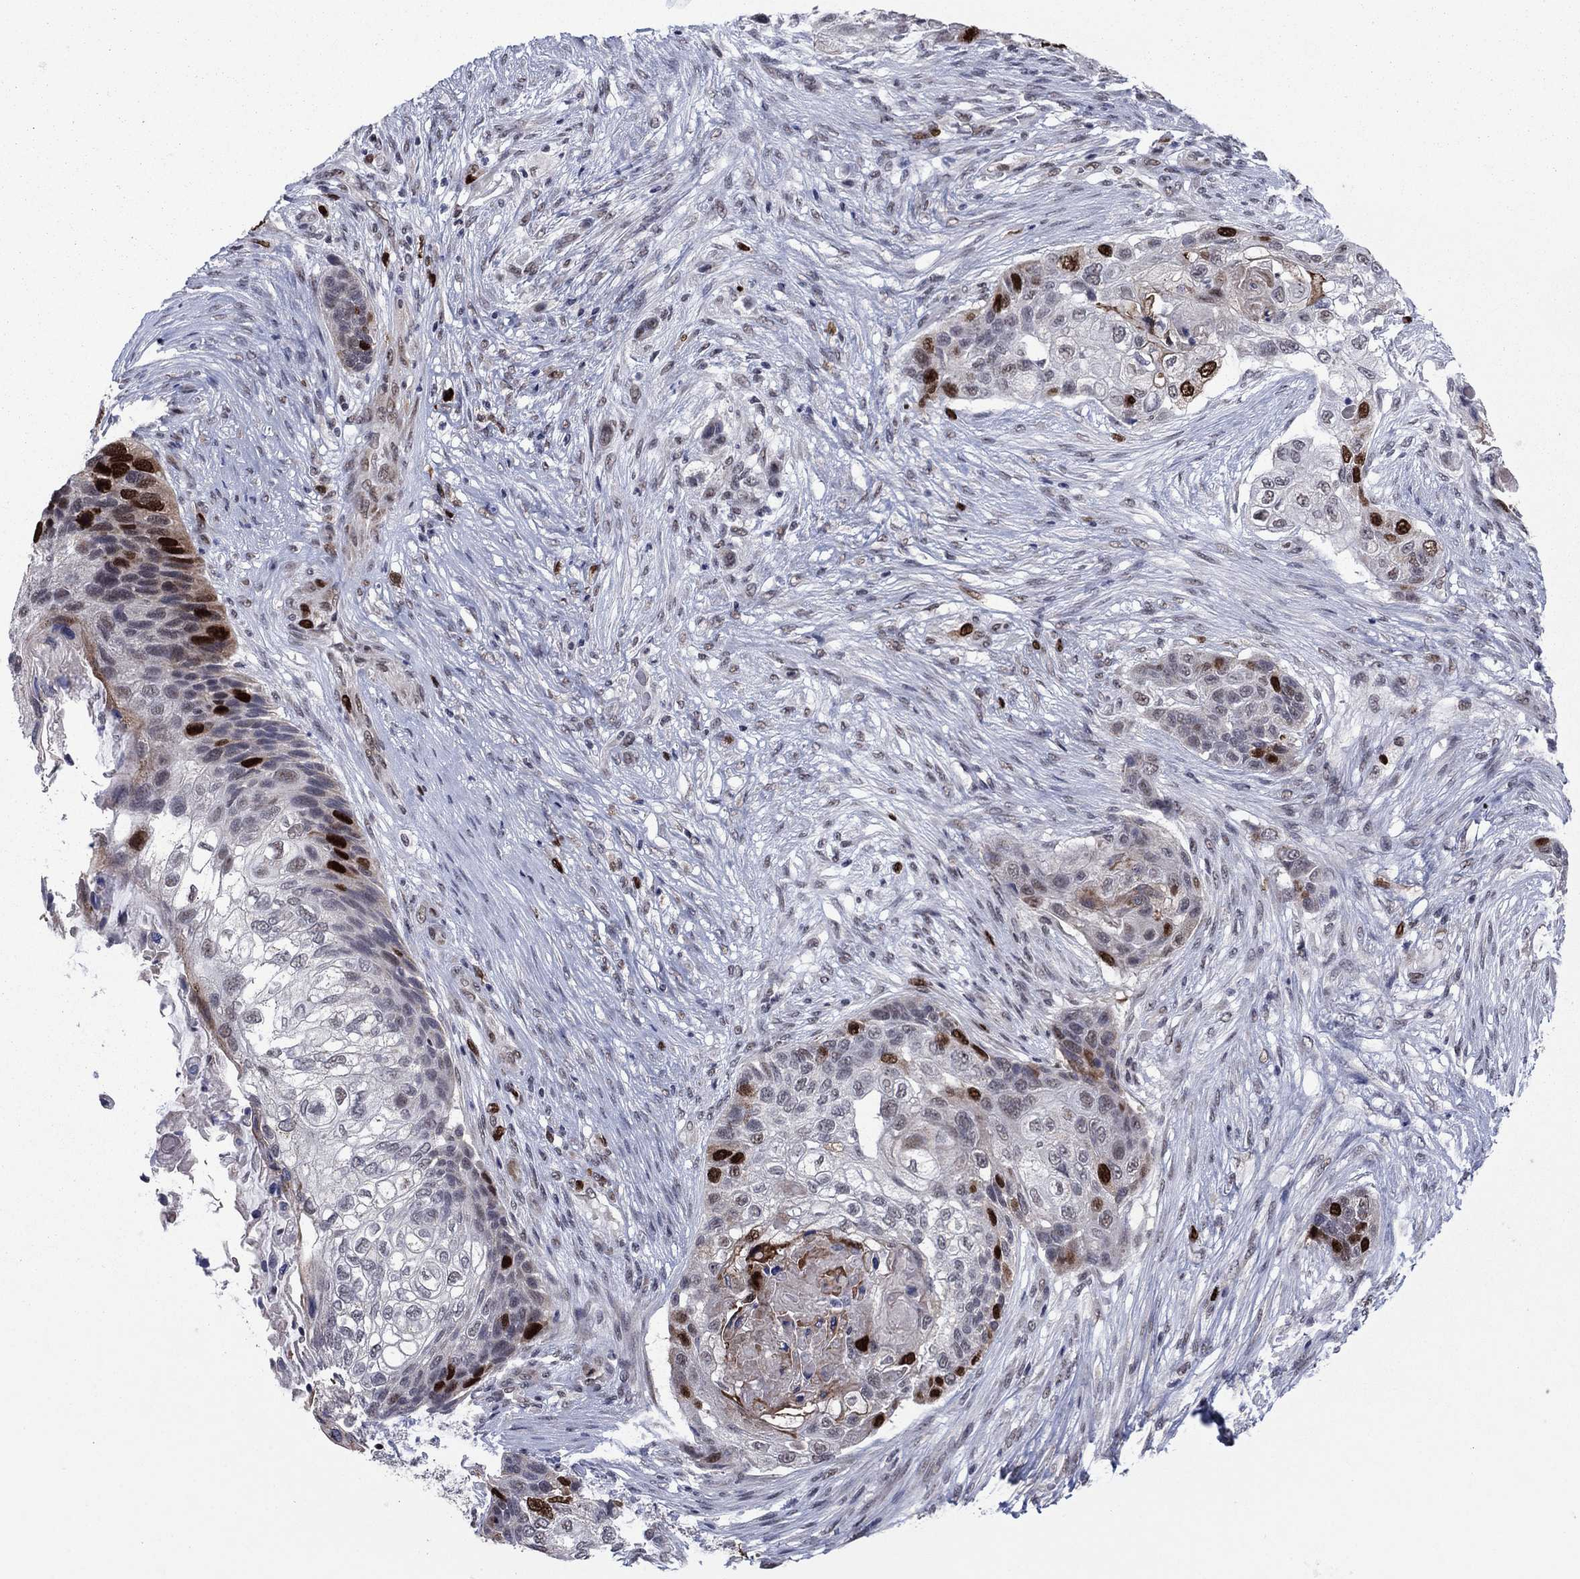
{"staining": {"intensity": "strong", "quantity": "<25%", "location": "nuclear"}, "tissue": "lung cancer", "cell_type": "Tumor cells", "image_type": "cancer", "snomed": [{"axis": "morphology", "description": "Squamous cell carcinoma, NOS"}, {"axis": "topography", "description": "Lung"}], "caption": "Lung cancer (squamous cell carcinoma) tissue displays strong nuclear expression in approximately <25% of tumor cells The protein is stained brown, and the nuclei are stained in blue (DAB IHC with brightfield microscopy, high magnification).", "gene": "CDCA5", "patient": {"sex": "male", "age": 69}}